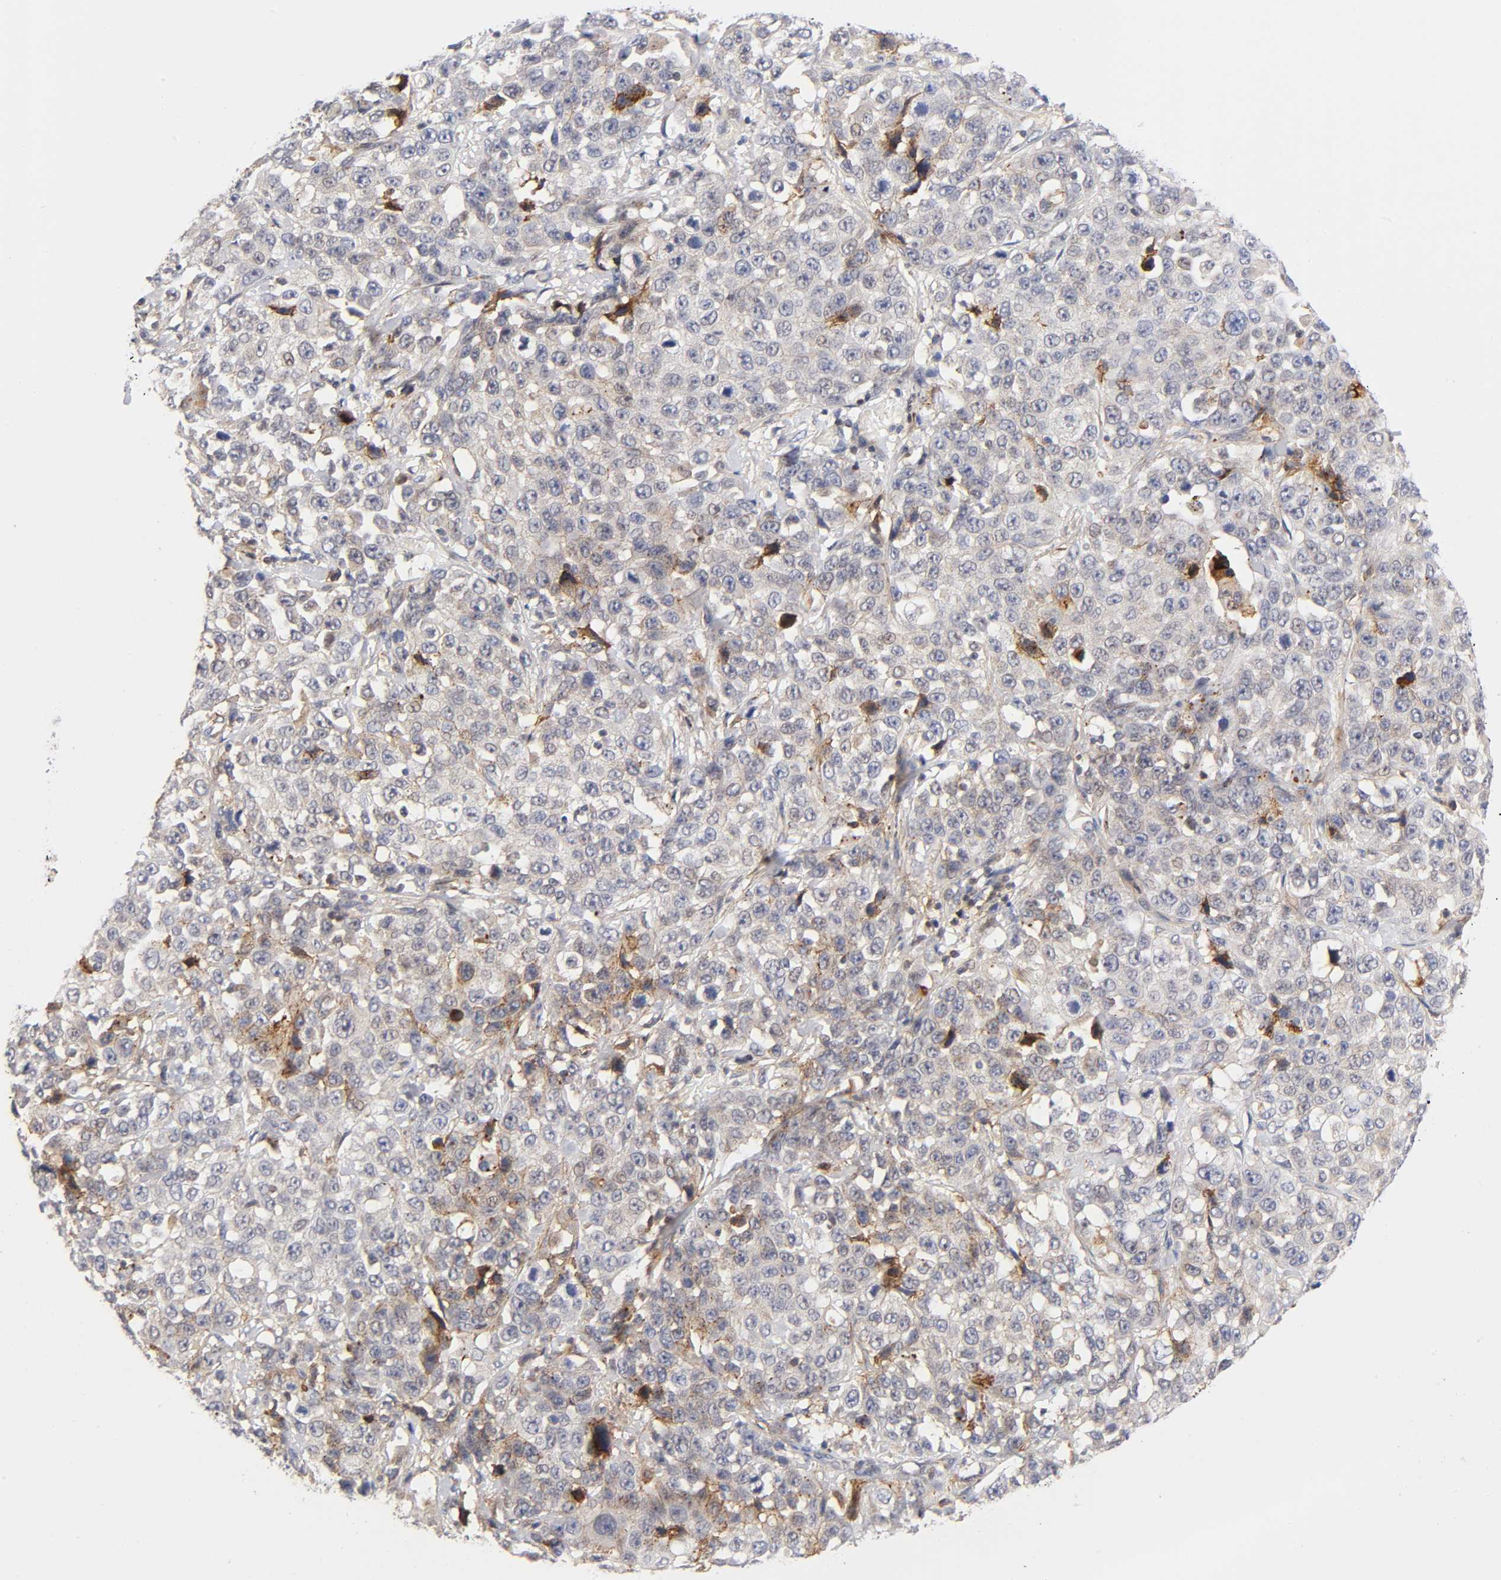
{"staining": {"intensity": "weak", "quantity": "25%-75%", "location": "cytoplasmic/membranous"}, "tissue": "stomach cancer", "cell_type": "Tumor cells", "image_type": "cancer", "snomed": [{"axis": "morphology", "description": "Normal tissue, NOS"}, {"axis": "morphology", "description": "Adenocarcinoma, NOS"}, {"axis": "topography", "description": "Stomach"}], "caption": "Immunohistochemical staining of adenocarcinoma (stomach) shows low levels of weak cytoplasmic/membranous protein staining in about 25%-75% of tumor cells. The protein is shown in brown color, while the nuclei are stained blue.", "gene": "ANXA7", "patient": {"sex": "male", "age": 48}}